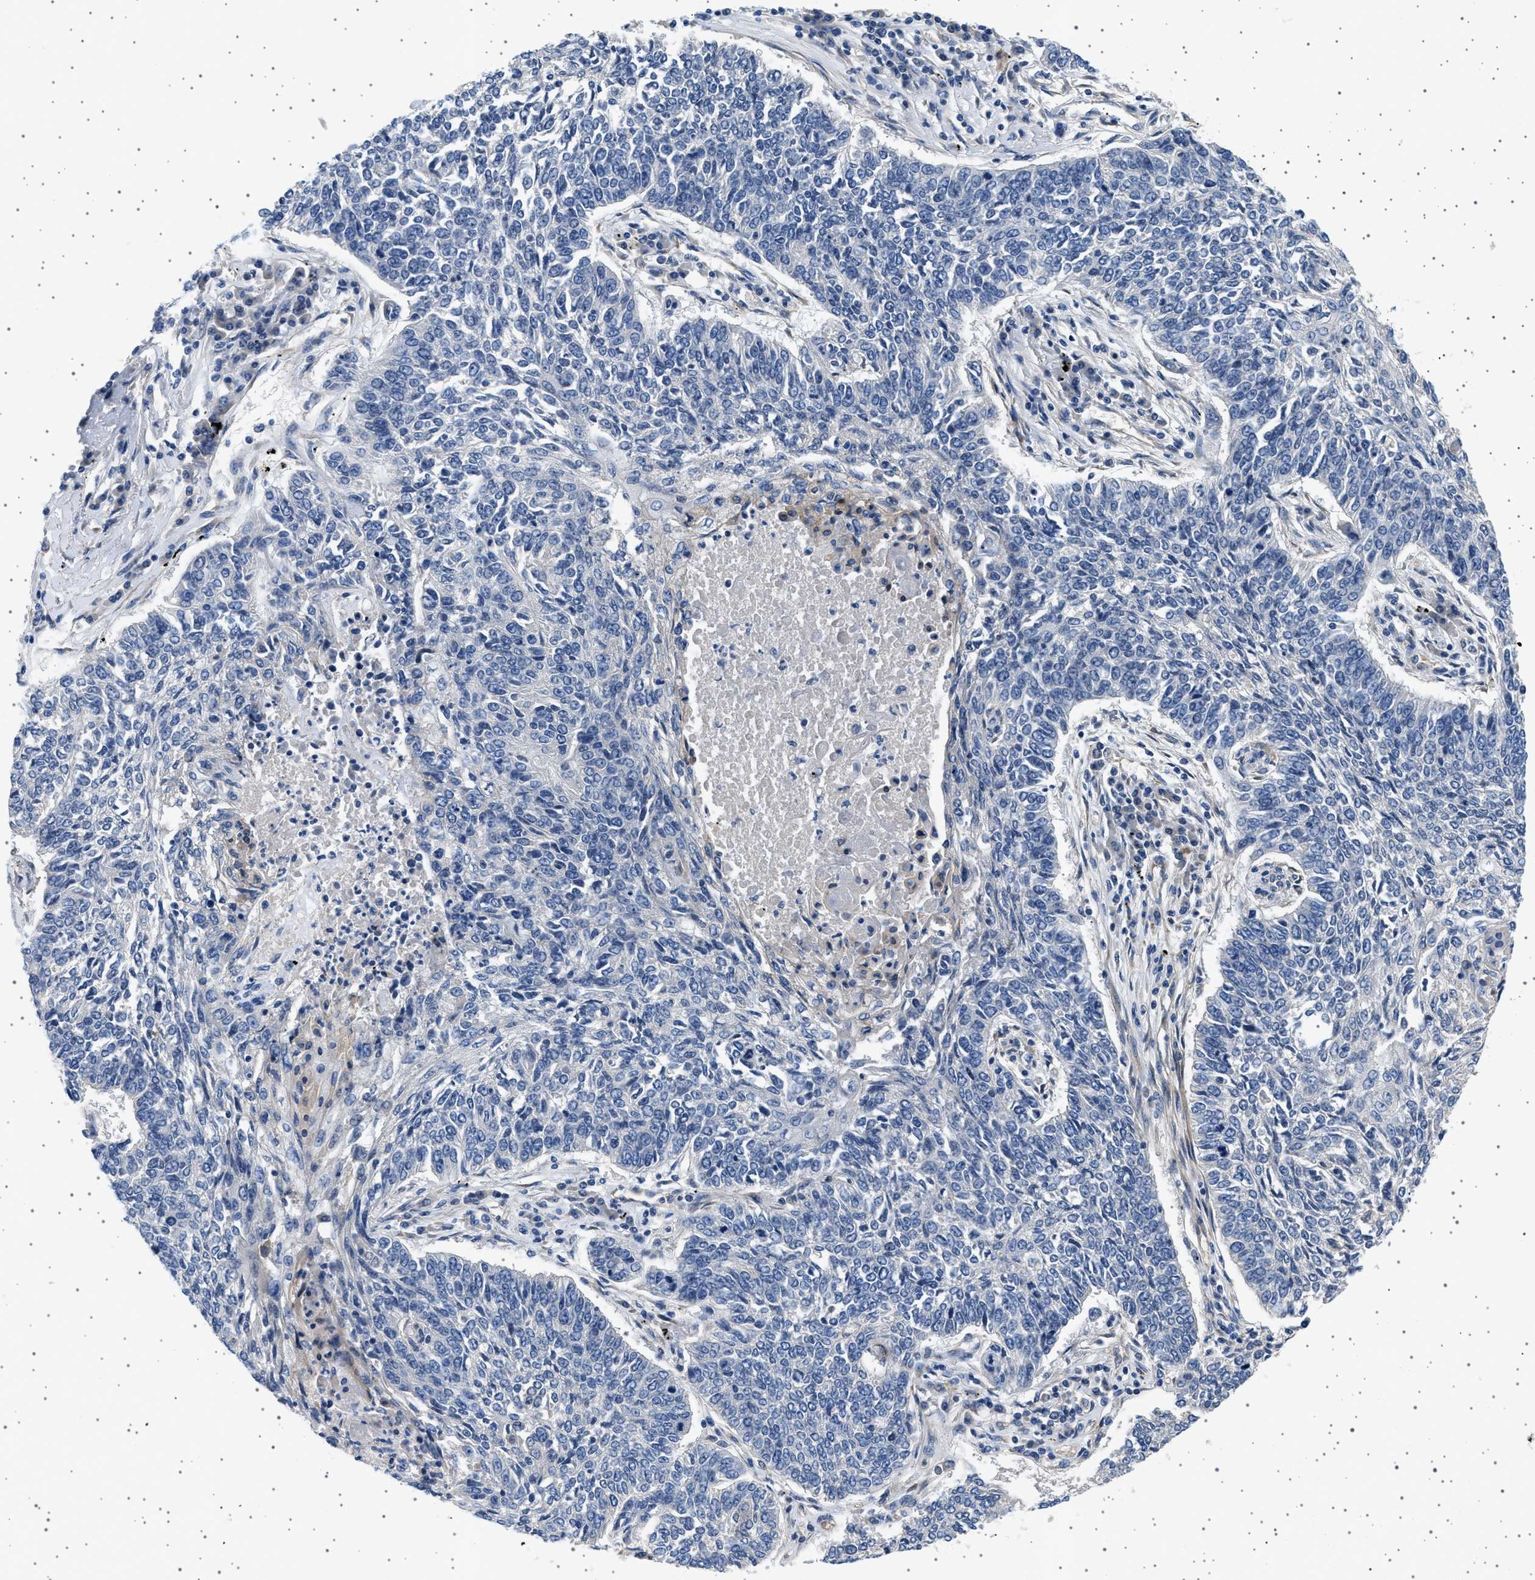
{"staining": {"intensity": "negative", "quantity": "none", "location": "none"}, "tissue": "lung cancer", "cell_type": "Tumor cells", "image_type": "cancer", "snomed": [{"axis": "morphology", "description": "Normal tissue, NOS"}, {"axis": "morphology", "description": "Squamous cell carcinoma, NOS"}, {"axis": "topography", "description": "Cartilage tissue"}, {"axis": "topography", "description": "Bronchus"}, {"axis": "topography", "description": "Lung"}], "caption": "Tumor cells are negative for protein expression in human lung cancer. (DAB IHC with hematoxylin counter stain).", "gene": "PLPP6", "patient": {"sex": "female", "age": 49}}